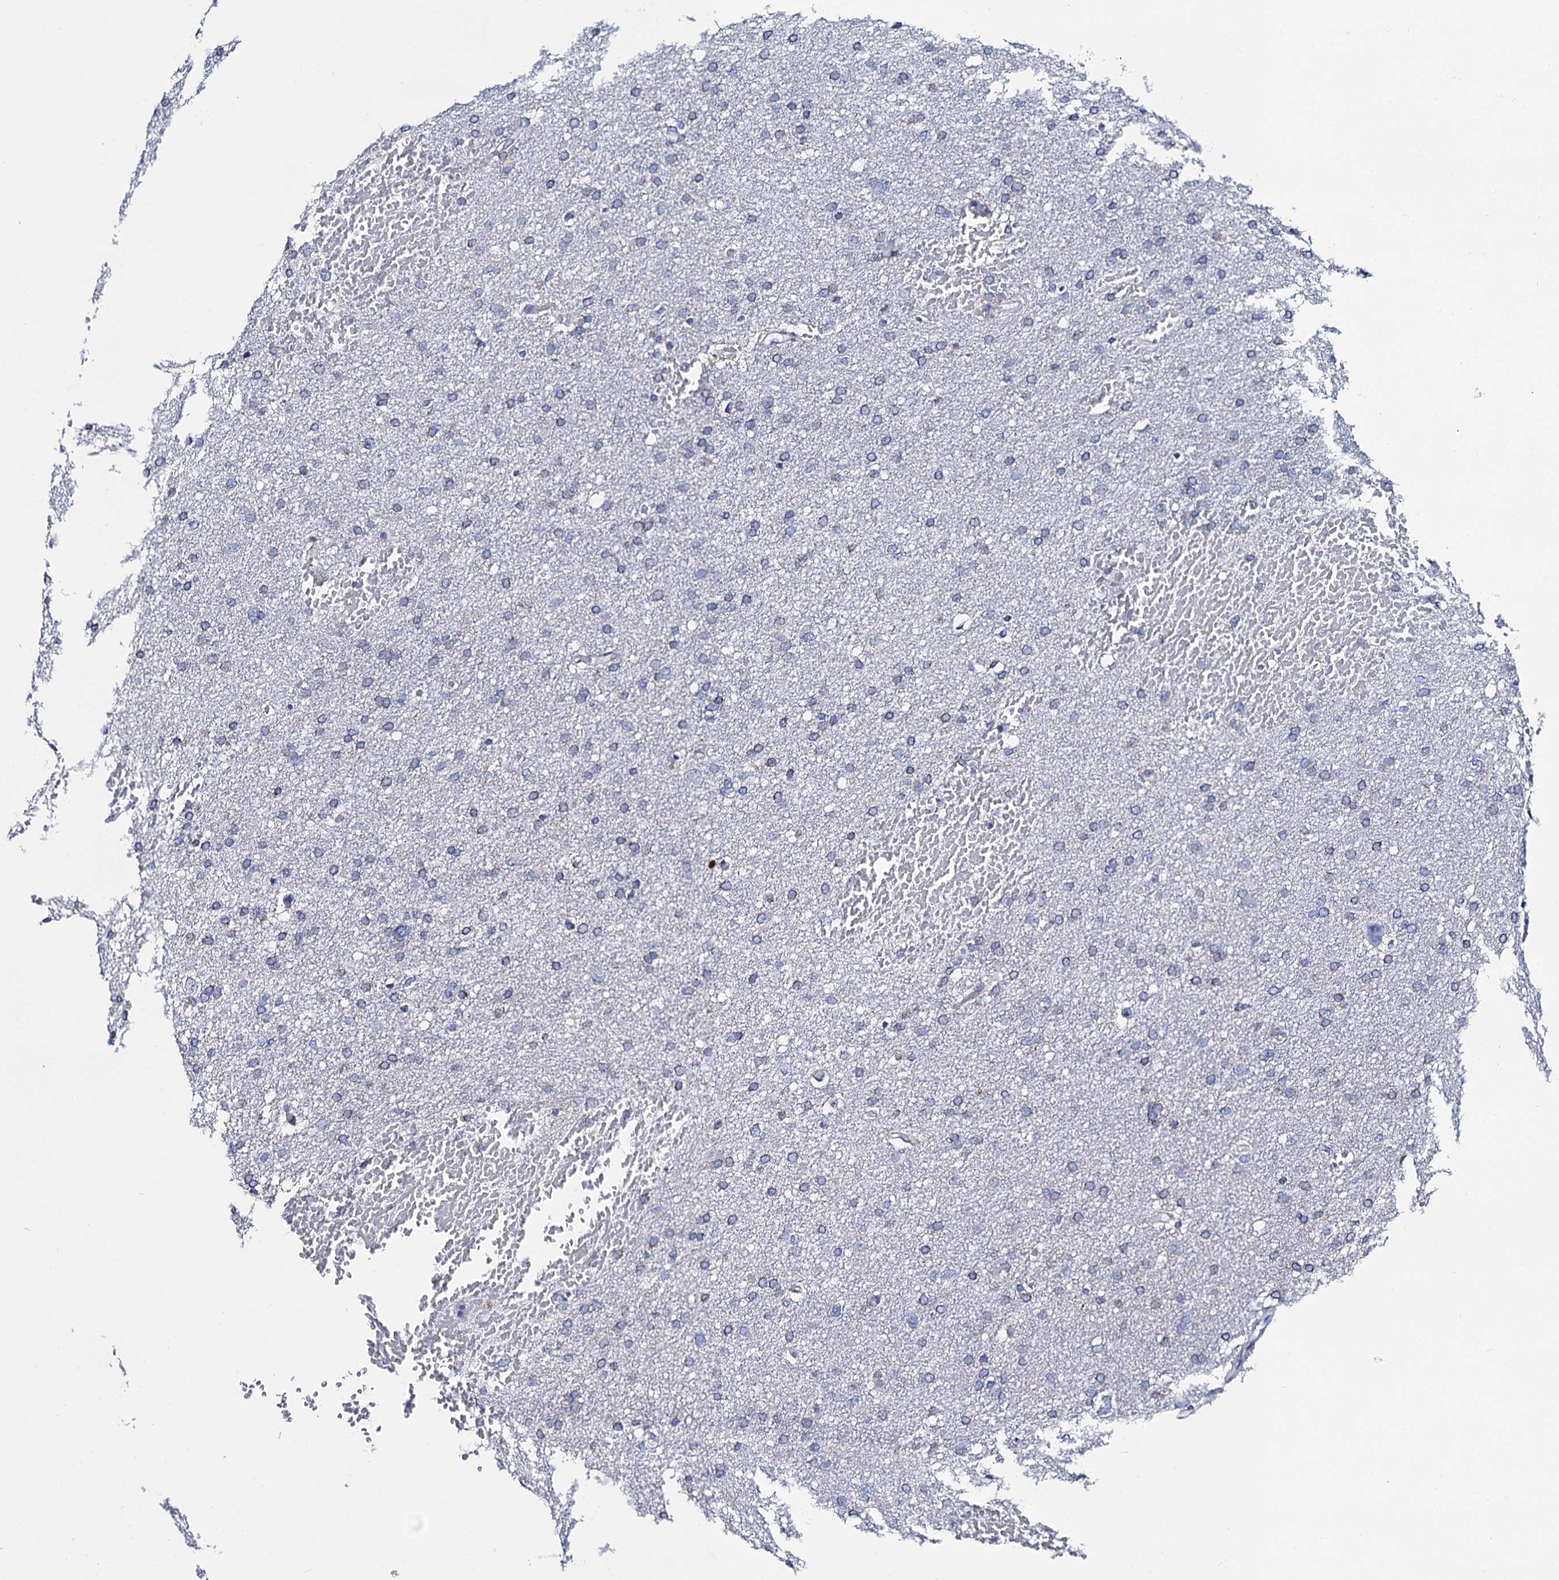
{"staining": {"intensity": "negative", "quantity": "none", "location": "none"}, "tissue": "glioma", "cell_type": "Tumor cells", "image_type": "cancer", "snomed": [{"axis": "morphology", "description": "Glioma, malignant, High grade"}, {"axis": "topography", "description": "Cerebral cortex"}], "caption": "High-grade glioma (malignant) was stained to show a protein in brown. There is no significant expression in tumor cells. (DAB (3,3'-diaminobenzidine) immunohistochemistry (IHC), high magnification).", "gene": "ACADSB", "patient": {"sex": "female", "age": 36}}